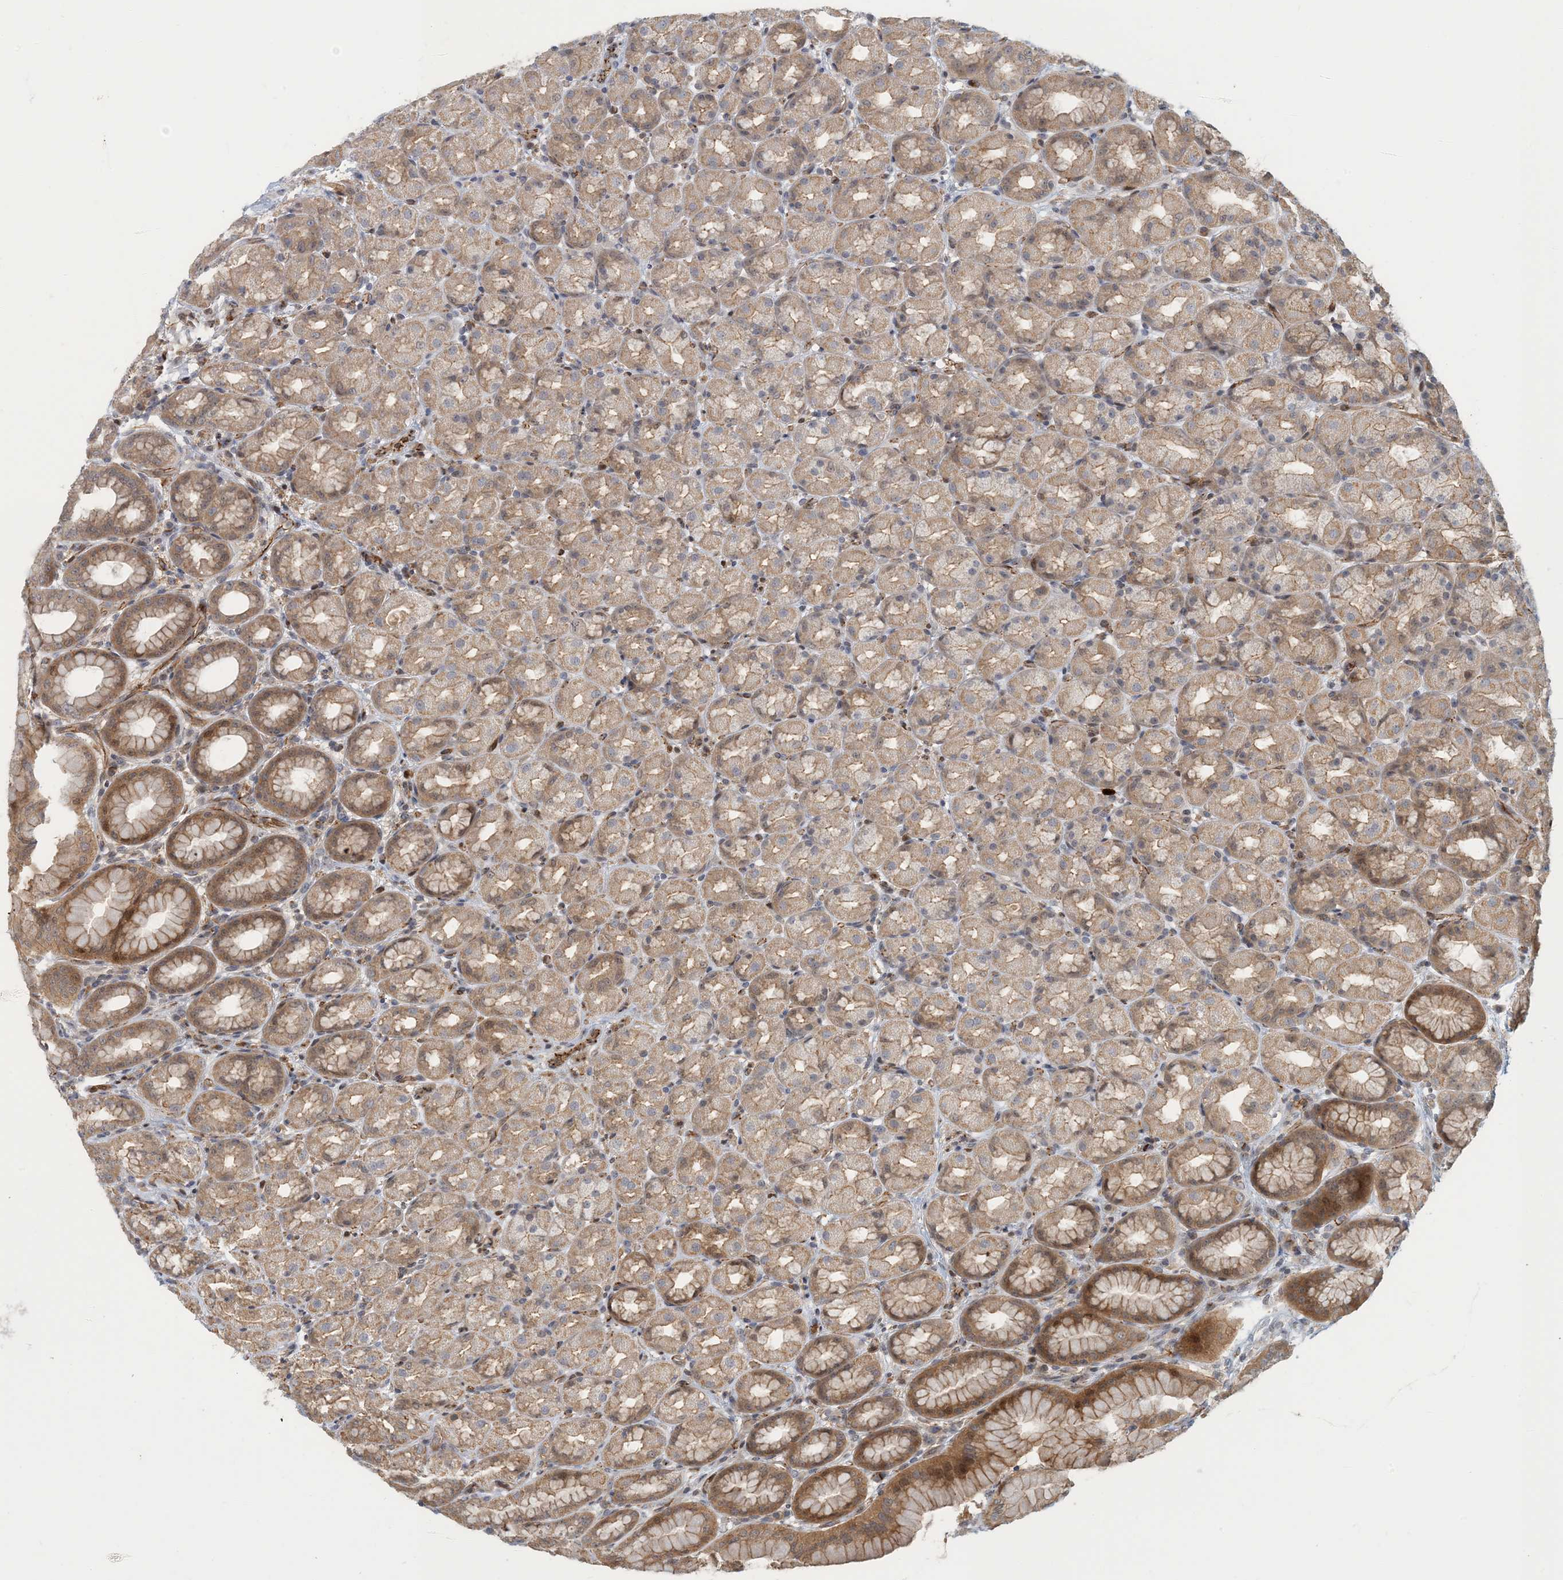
{"staining": {"intensity": "moderate", "quantity": "25%-75%", "location": "cytoplasmic/membranous"}, "tissue": "stomach", "cell_type": "Glandular cells", "image_type": "normal", "snomed": [{"axis": "morphology", "description": "Normal tissue, NOS"}, {"axis": "topography", "description": "Stomach, upper"}], "caption": "The image demonstrates immunohistochemical staining of normal stomach. There is moderate cytoplasmic/membranous staining is identified in approximately 25%-75% of glandular cells. (brown staining indicates protein expression, while blue staining denotes nuclei).", "gene": "MAPKBP1", "patient": {"sex": "male", "age": 68}}